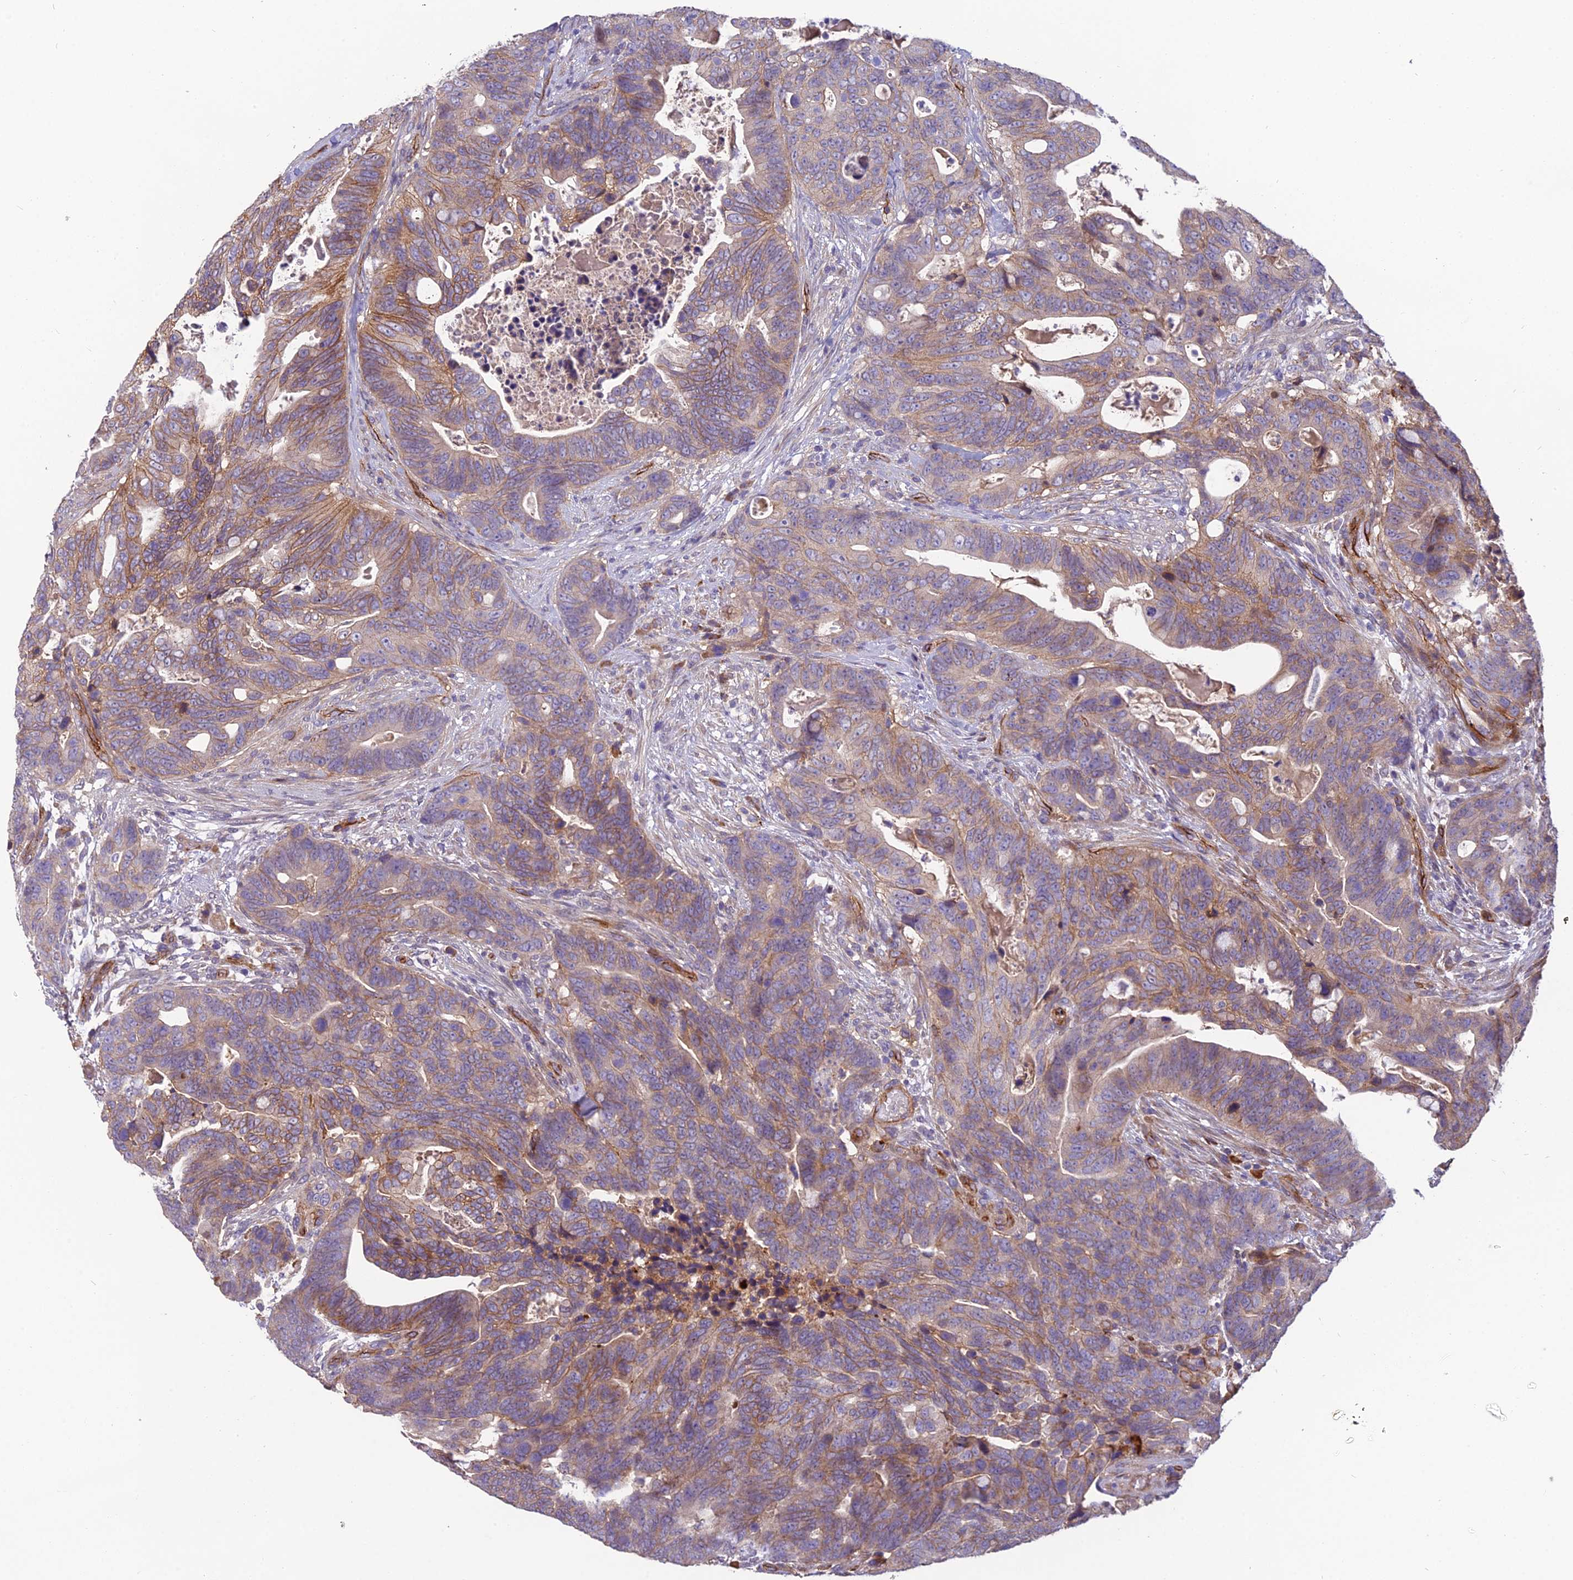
{"staining": {"intensity": "weak", "quantity": ">75%", "location": "cytoplasmic/membranous"}, "tissue": "colorectal cancer", "cell_type": "Tumor cells", "image_type": "cancer", "snomed": [{"axis": "morphology", "description": "Adenocarcinoma, NOS"}, {"axis": "topography", "description": "Colon"}], "caption": "Weak cytoplasmic/membranous staining for a protein is seen in approximately >75% of tumor cells of adenocarcinoma (colorectal) using immunohistochemistry (IHC).", "gene": "TSPAN15", "patient": {"sex": "female", "age": 82}}